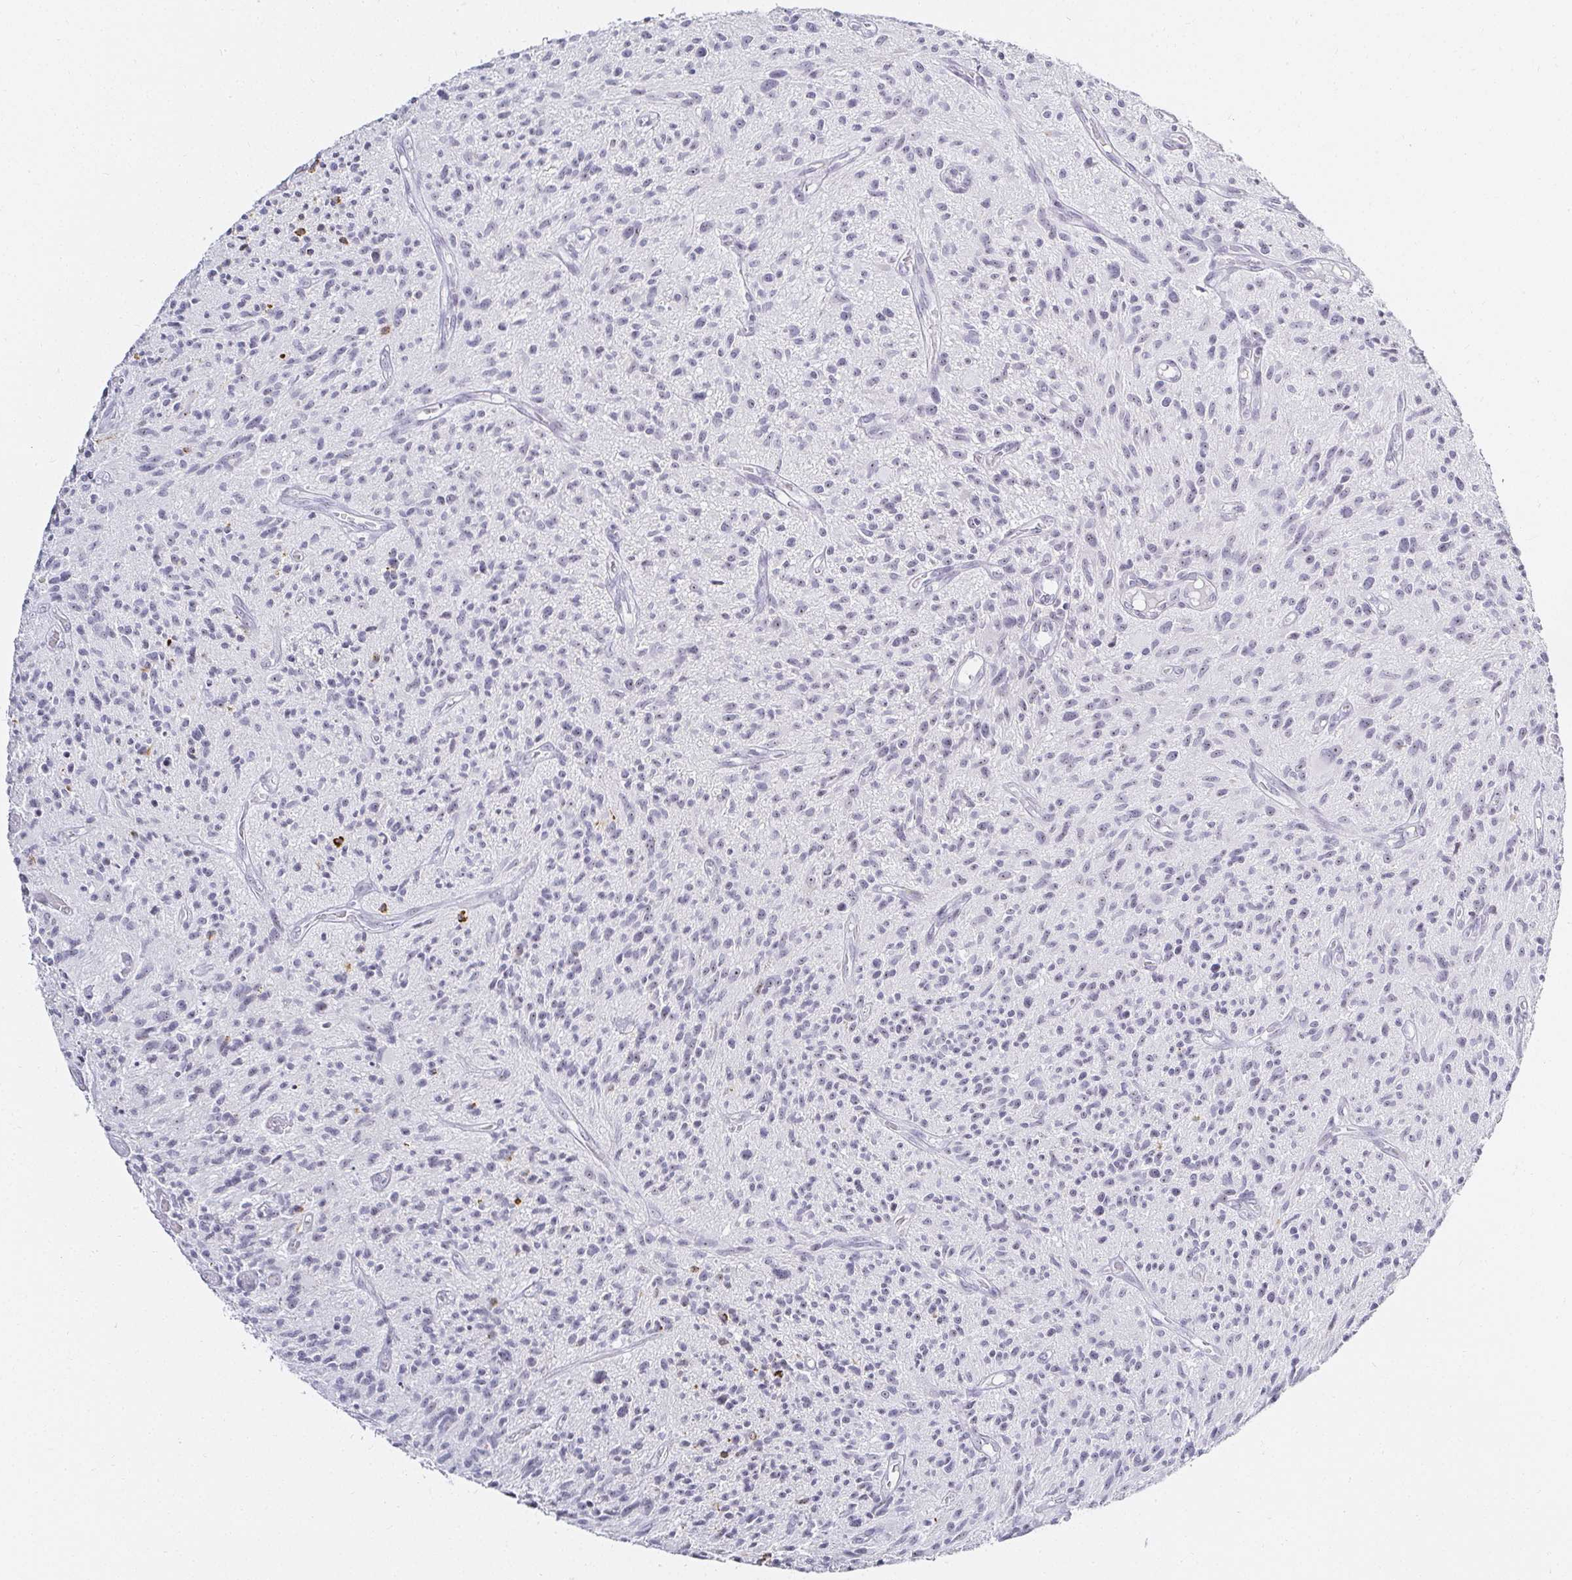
{"staining": {"intensity": "negative", "quantity": "none", "location": "none"}, "tissue": "glioma", "cell_type": "Tumor cells", "image_type": "cancer", "snomed": [{"axis": "morphology", "description": "Glioma, malignant, High grade"}, {"axis": "topography", "description": "Brain"}], "caption": "Immunohistochemical staining of malignant glioma (high-grade) exhibits no significant staining in tumor cells.", "gene": "ACAN", "patient": {"sex": "male", "age": 75}}